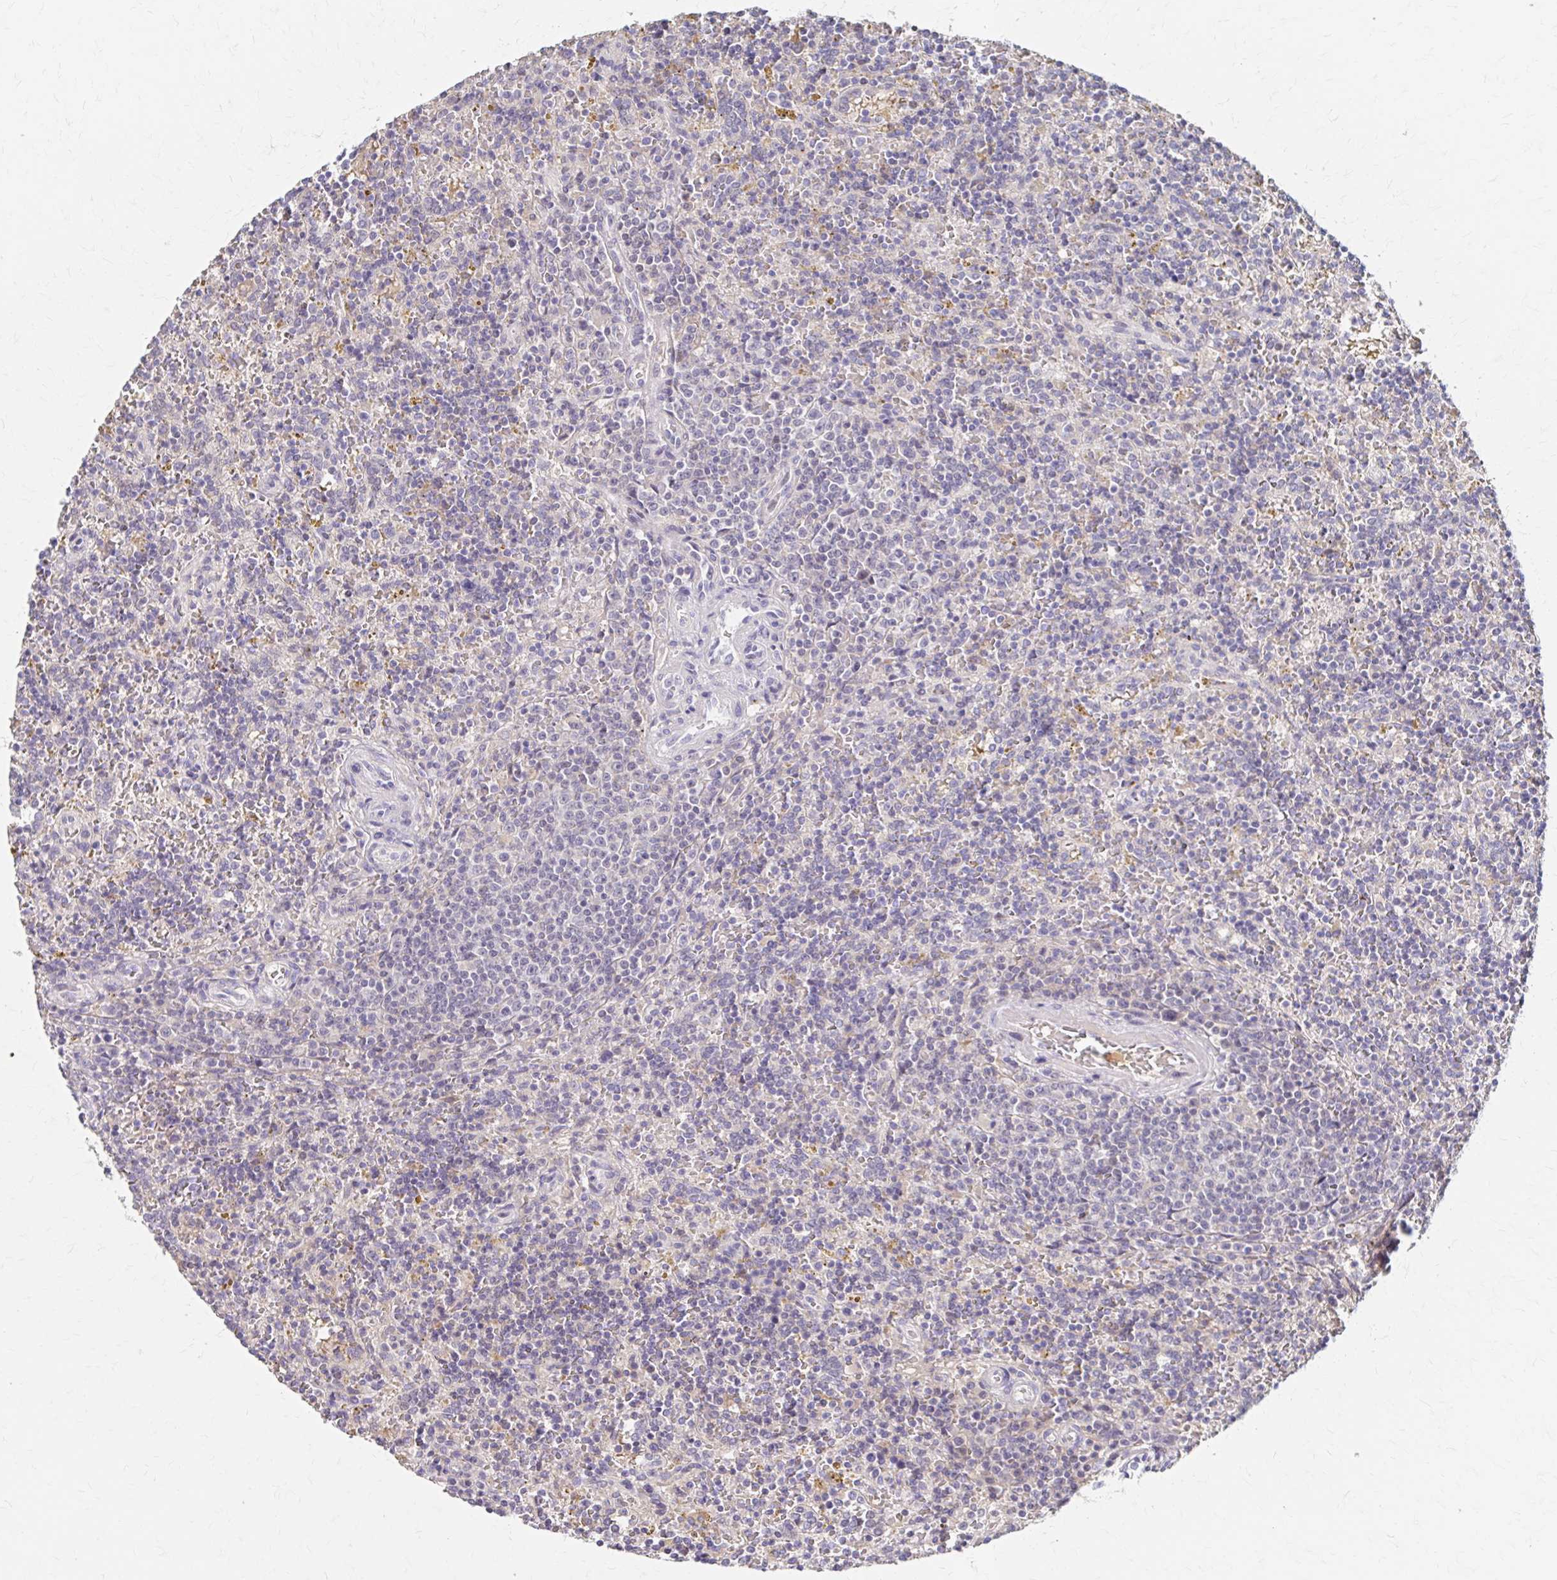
{"staining": {"intensity": "negative", "quantity": "none", "location": "none"}, "tissue": "lymphoma", "cell_type": "Tumor cells", "image_type": "cancer", "snomed": [{"axis": "morphology", "description": "Malignant lymphoma, non-Hodgkin's type, Low grade"}, {"axis": "topography", "description": "Spleen"}], "caption": "High magnification brightfield microscopy of lymphoma stained with DAB (brown) and counterstained with hematoxylin (blue): tumor cells show no significant staining. The staining is performed using DAB (3,3'-diaminobenzidine) brown chromogen with nuclei counter-stained in using hematoxylin.", "gene": "HMGCS2", "patient": {"sex": "male", "age": 67}}